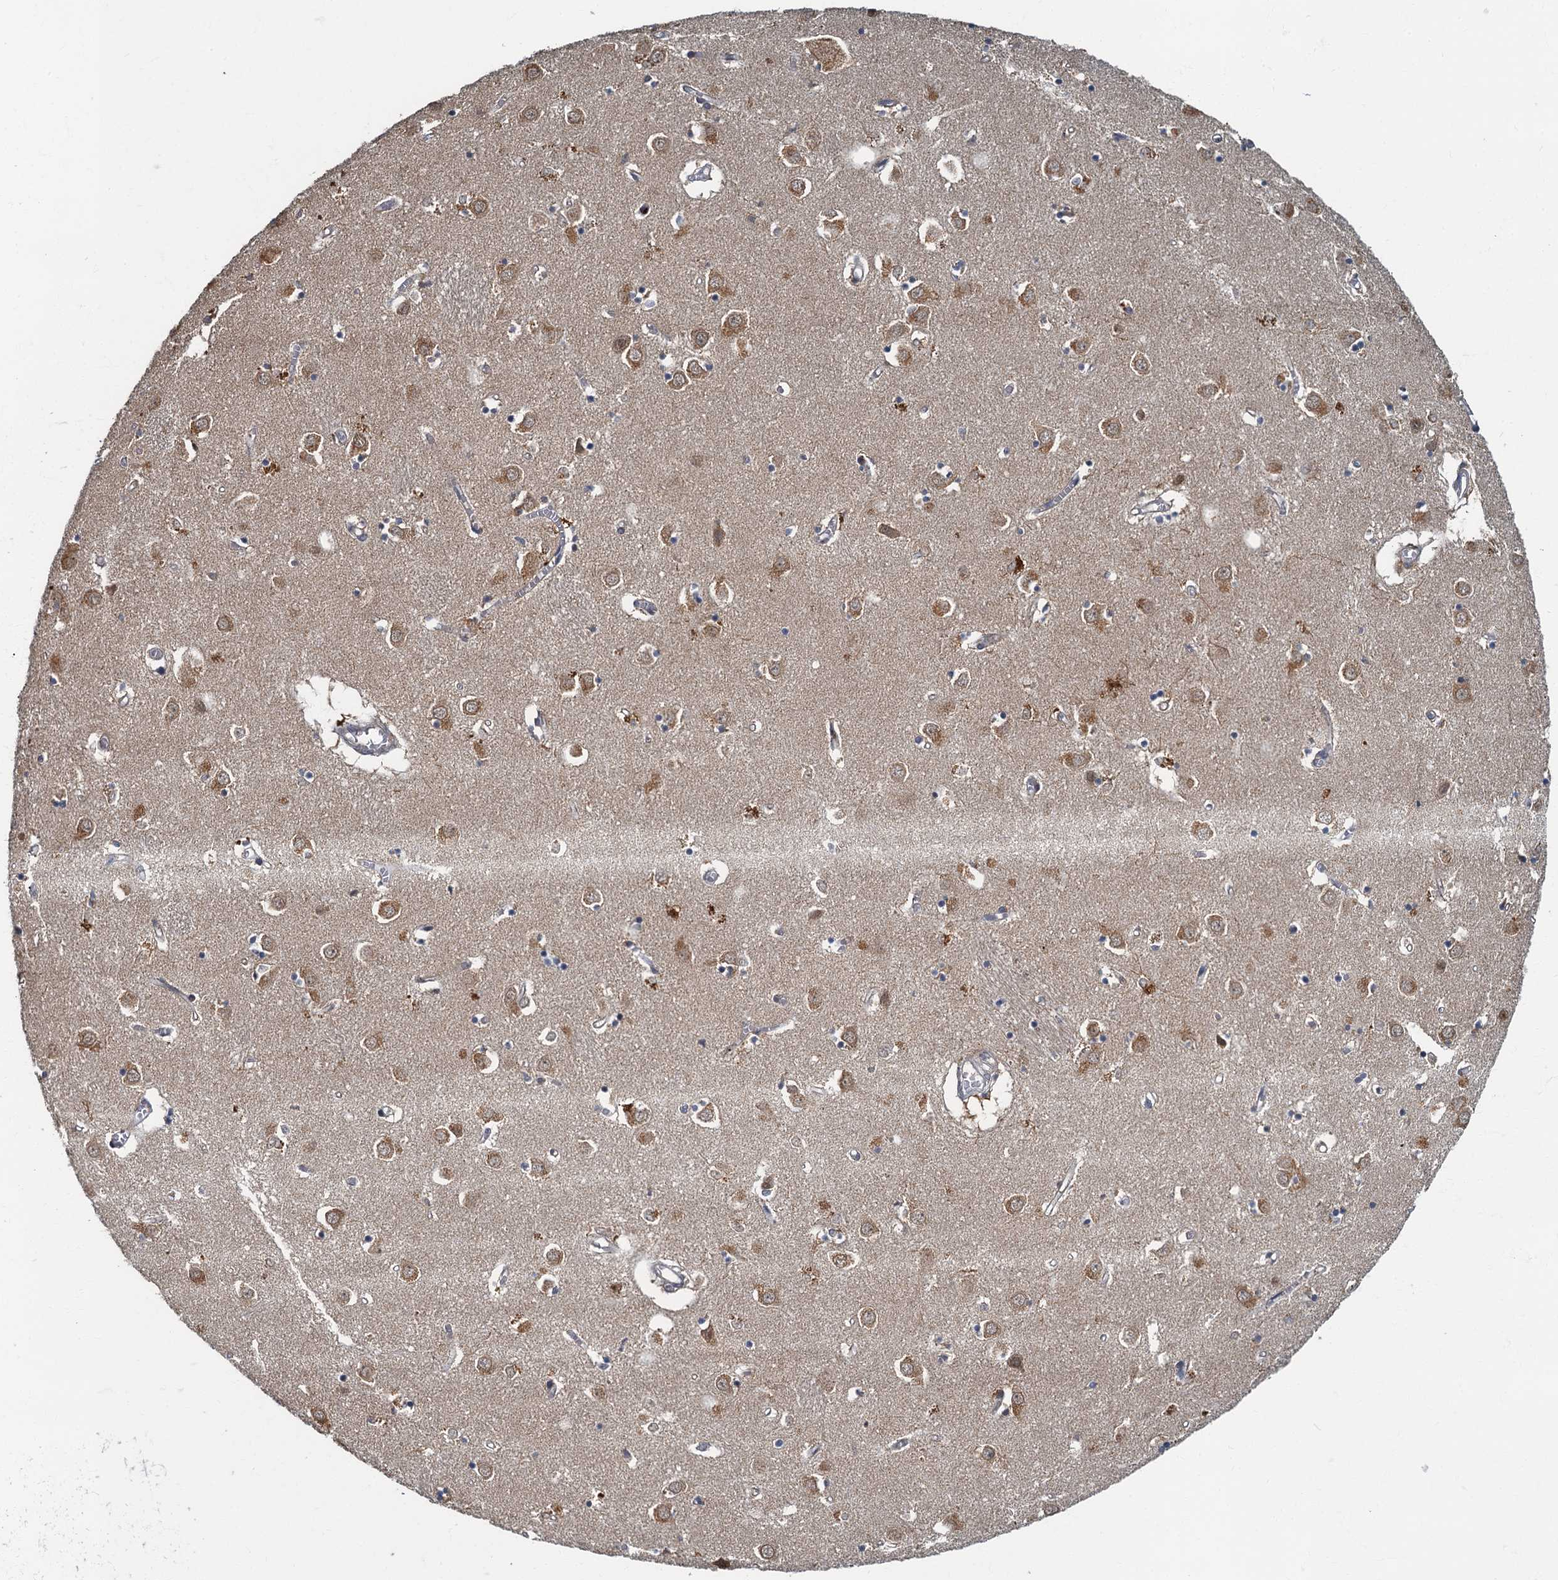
{"staining": {"intensity": "moderate", "quantity": "<25%", "location": "cytoplasmic/membranous"}, "tissue": "caudate", "cell_type": "Glial cells", "image_type": "normal", "snomed": [{"axis": "morphology", "description": "Normal tissue, NOS"}, {"axis": "topography", "description": "Lateral ventricle wall"}], "caption": "IHC image of benign caudate: human caudate stained using IHC reveals low levels of moderate protein expression localized specifically in the cytoplasmic/membranous of glial cells, appearing as a cytoplasmic/membranous brown color.", "gene": "WDCP", "patient": {"sex": "male", "age": 70}}